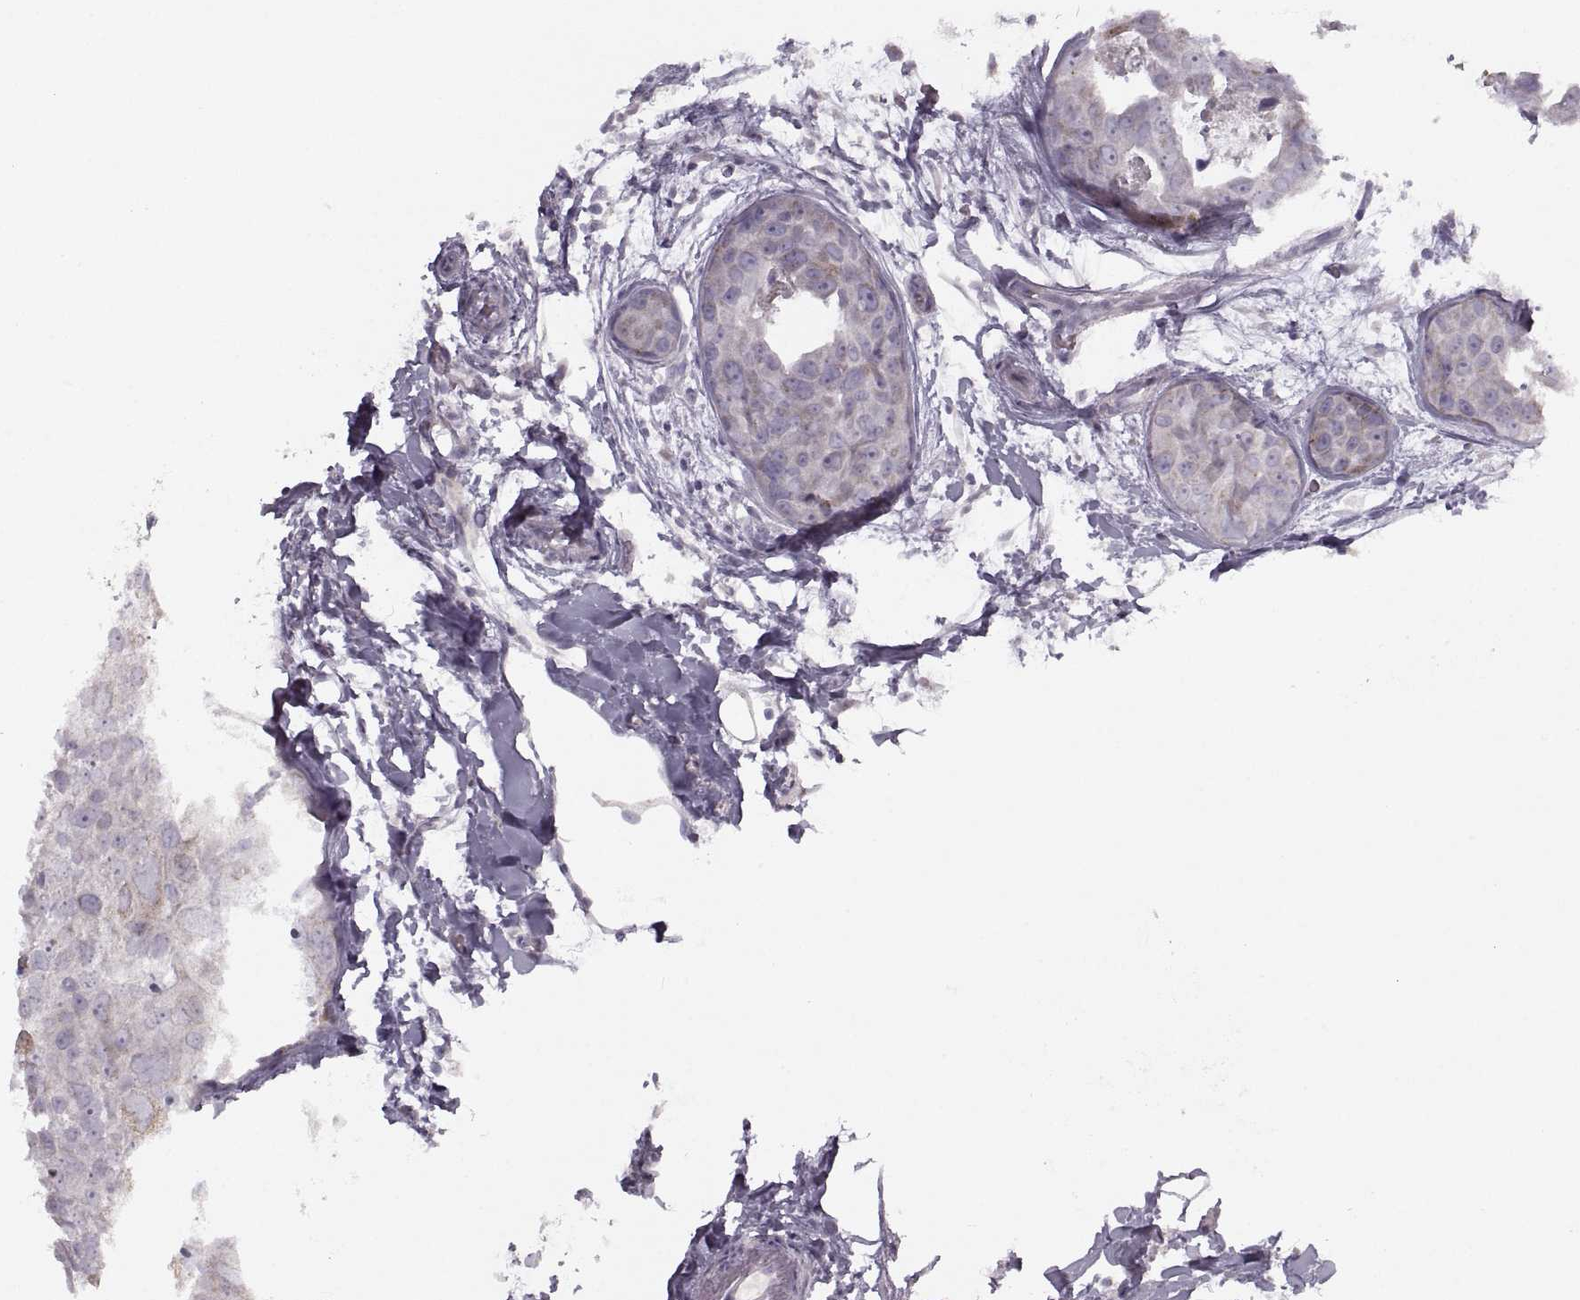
{"staining": {"intensity": "negative", "quantity": "none", "location": "none"}, "tissue": "breast cancer", "cell_type": "Tumor cells", "image_type": "cancer", "snomed": [{"axis": "morphology", "description": "Duct carcinoma"}, {"axis": "topography", "description": "Breast"}], "caption": "The photomicrograph shows no staining of tumor cells in intraductal carcinoma (breast).", "gene": "PIERCE1", "patient": {"sex": "female", "age": 38}}